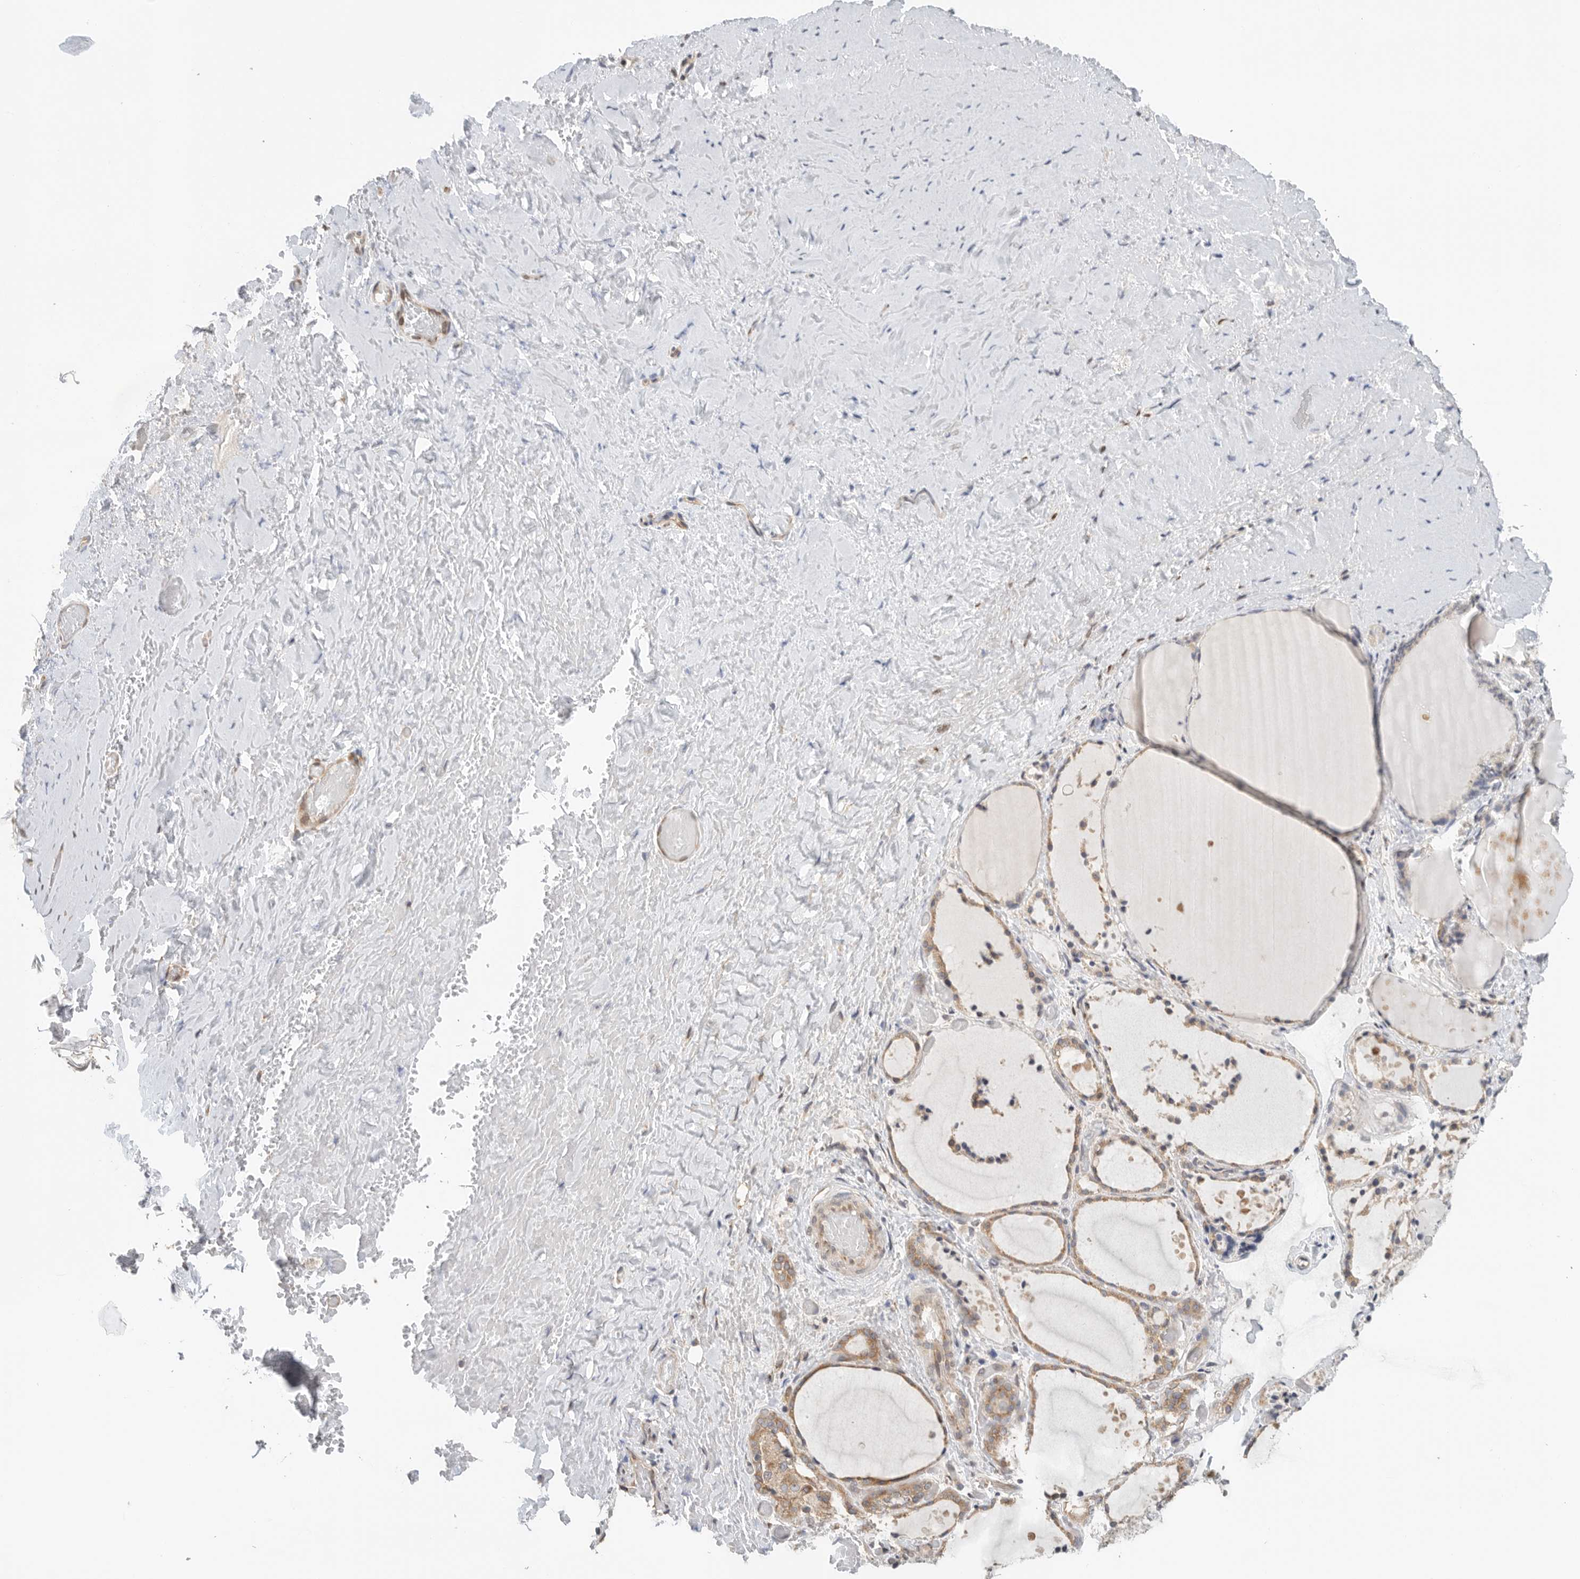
{"staining": {"intensity": "moderate", "quantity": ">75%", "location": "cytoplasmic/membranous"}, "tissue": "thyroid gland", "cell_type": "Glandular cells", "image_type": "normal", "snomed": [{"axis": "morphology", "description": "Normal tissue, NOS"}, {"axis": "topography", "description": "Thyroid gland"}], "caption": "Protein expression analysis of normal thyroid gland exhibits moderate cytoplasmic/membranous expression in approximately >75% of glandular cells.", "gene": "PUM1", "patient": {"sex": "female", "age": 44}}